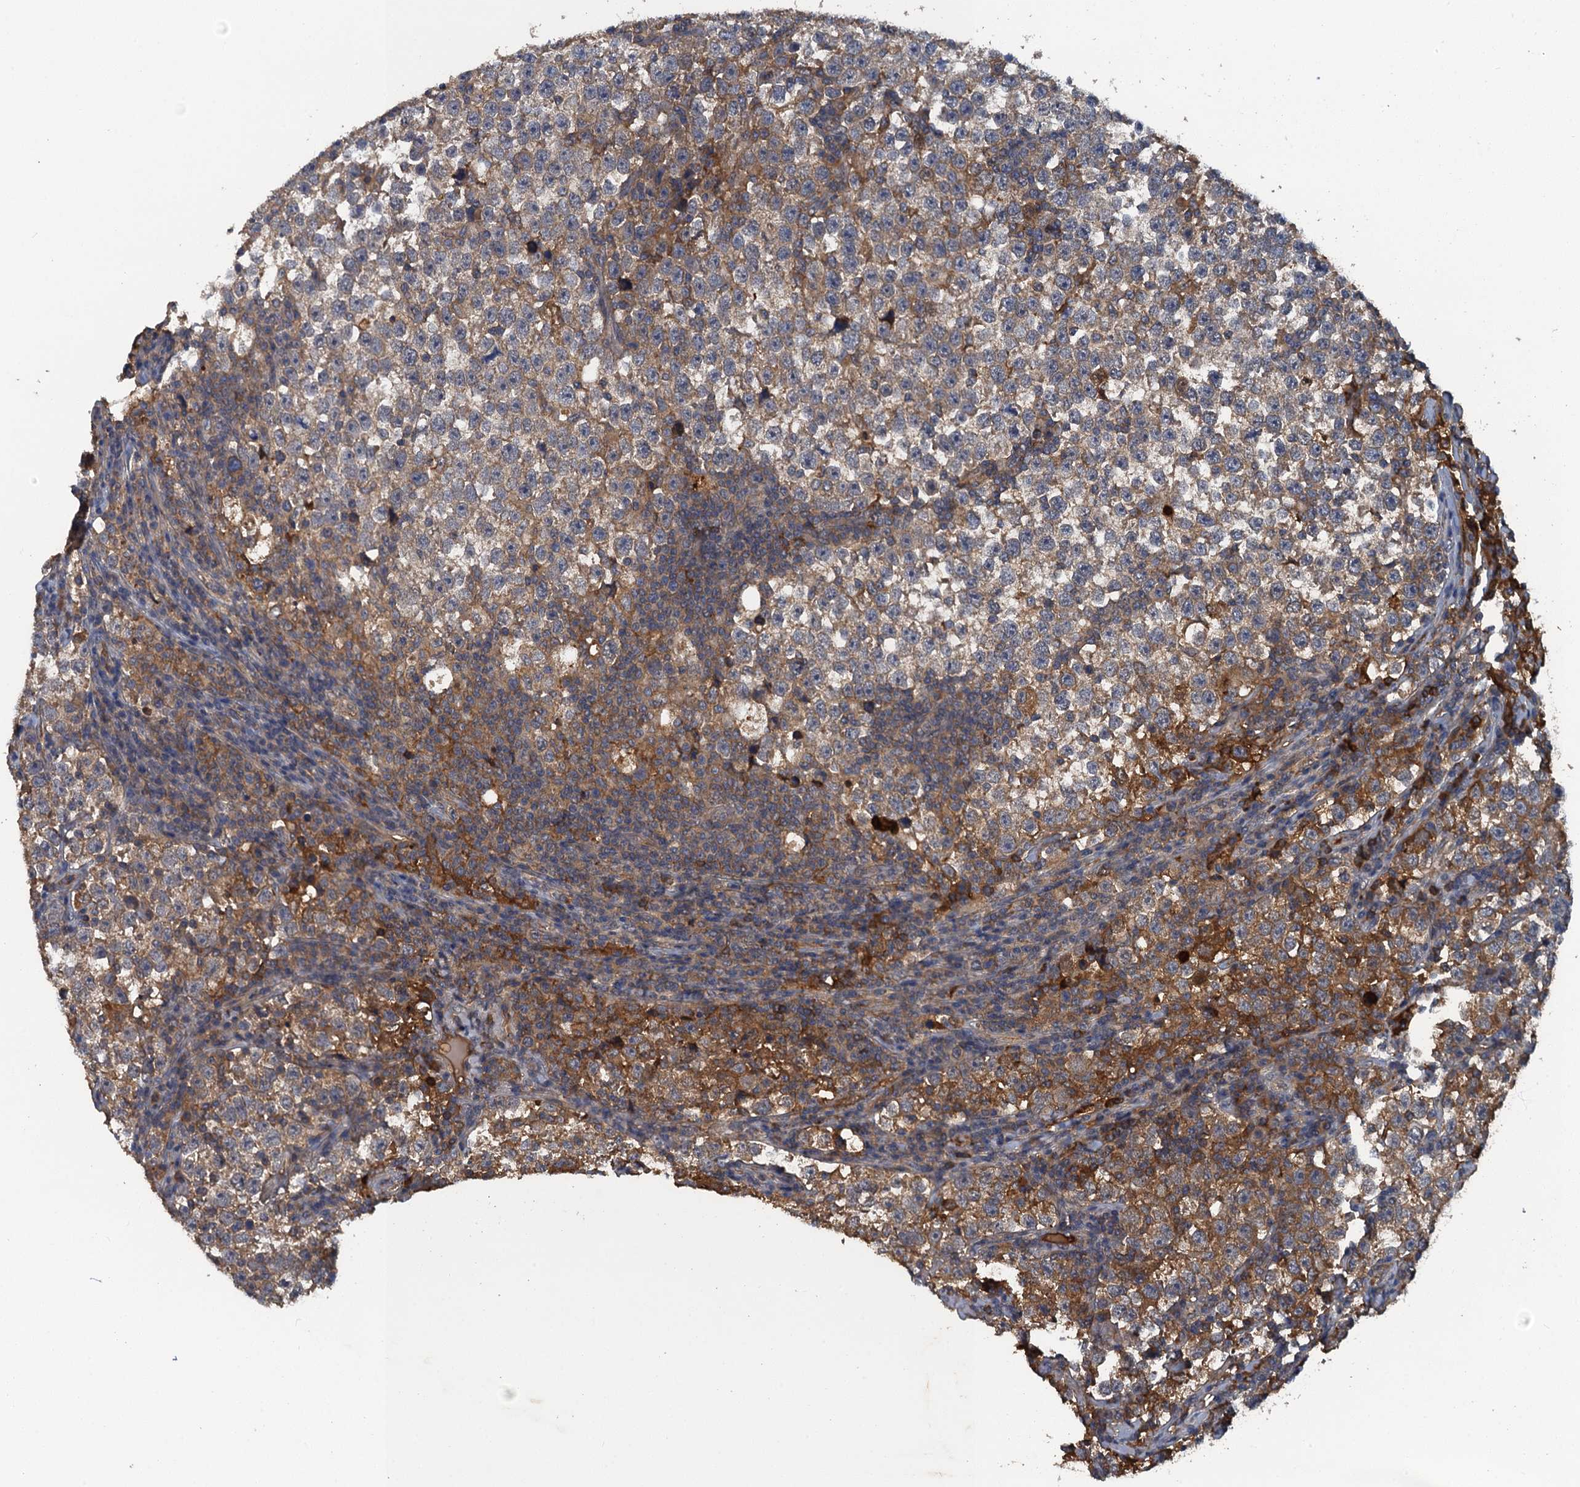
{"staining": {"intensity": "moderate", "quantity": "<25%", "location": "cytoplasmic/membranous"}, "tissue": "testis cancer", "cell_type": "Tumor cells", "image_type": "cancer", "snomed": [{"axis": "morphology", "description": "Normal tissue, NOS"}, {"axis": "morphology", "description": "Seminoma, NOS"}, {"axis": "topography", "description": "Testis"}], "caption": "Moderate cytoplasmic/membranous positivity is identified in approximately <25% of tumor cells in testis seminoma. The protein is shown in brown color, while the nuclei are stained blue.", "gene": "HAPLN3", "patient": {"sex": "male", "age": 43}}